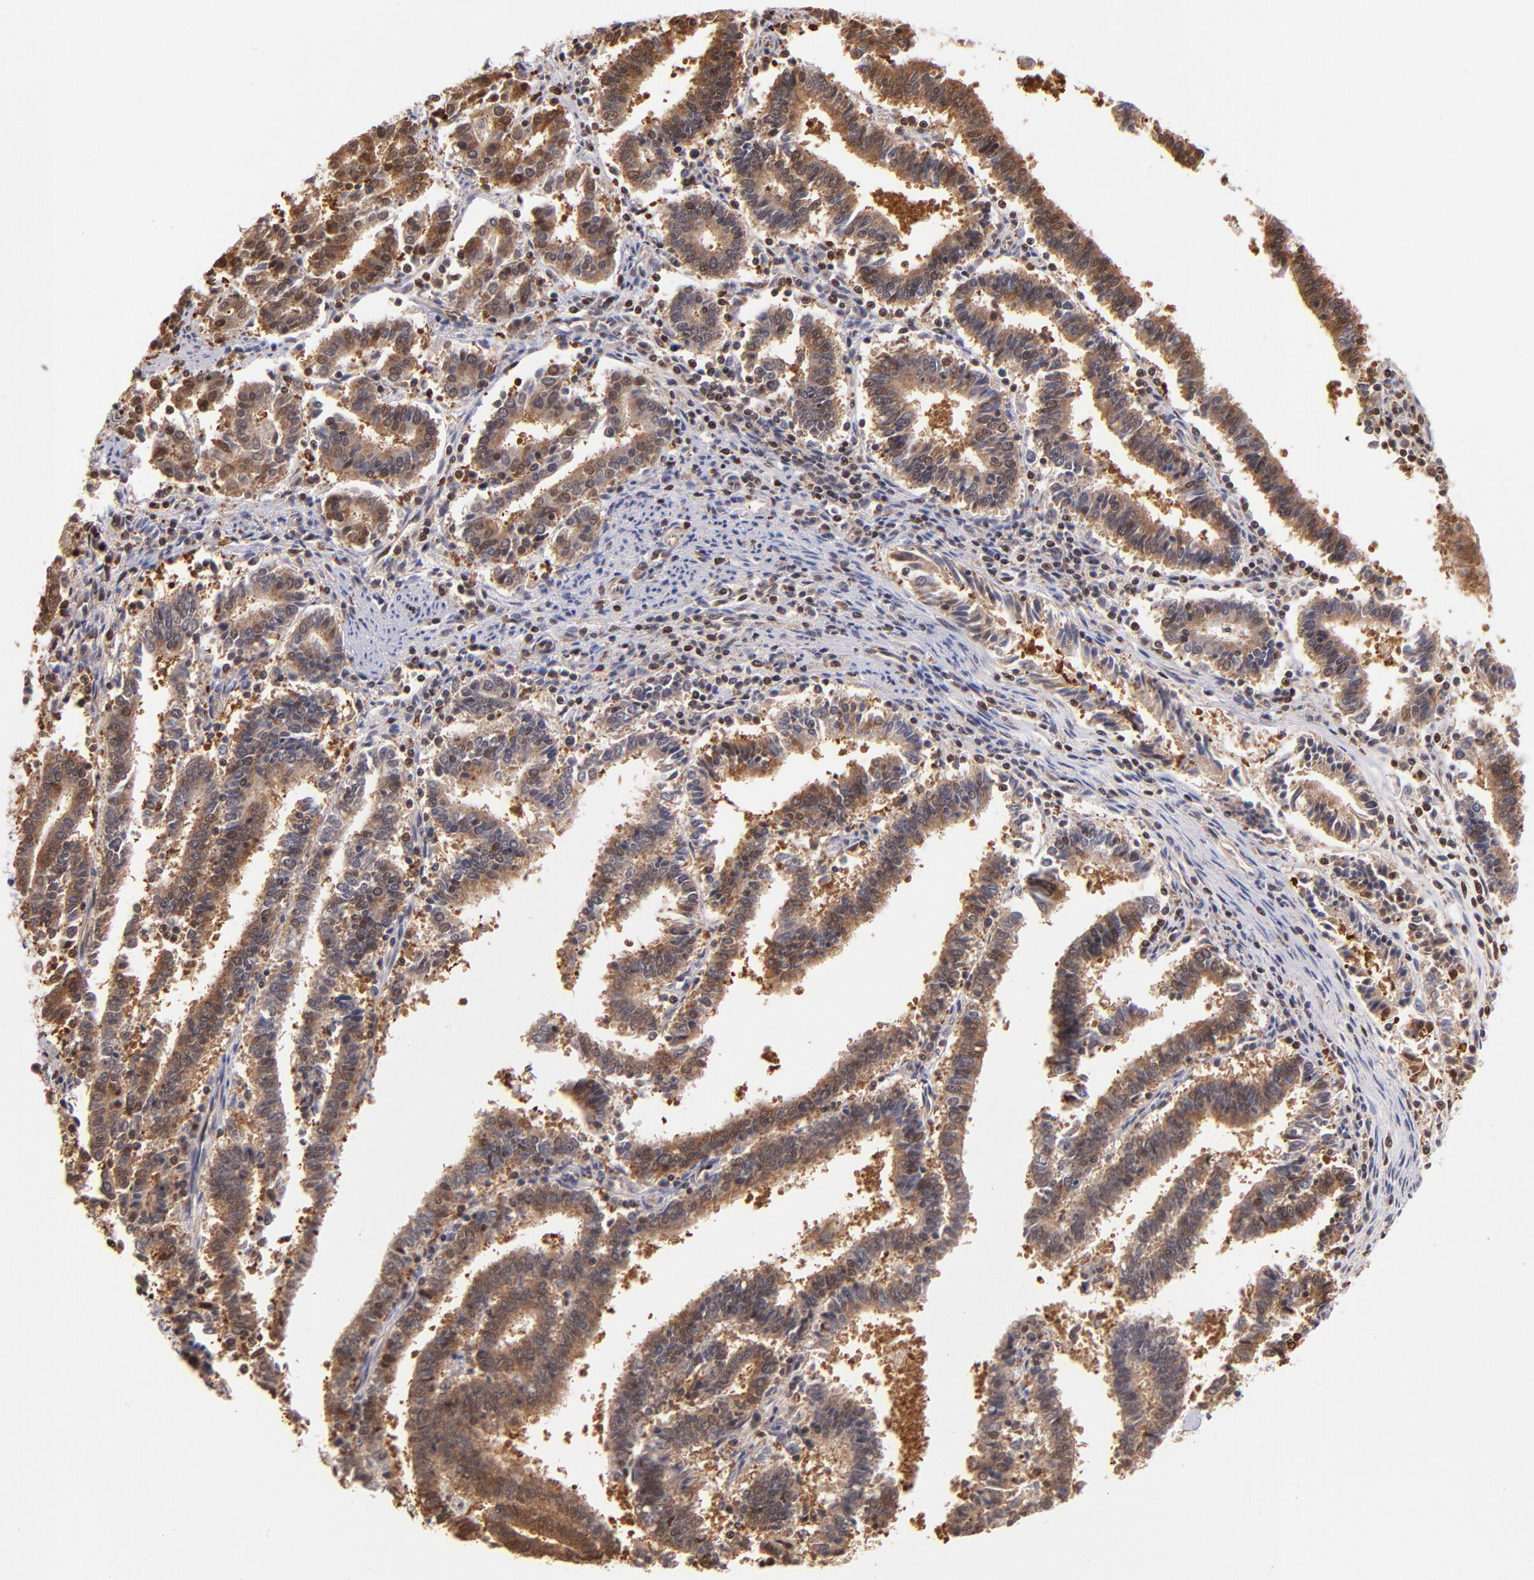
{"staining": {"intensity": "moderate", "quantity": ">75%", "location": "cytoplasmic/membranous,nuclear"}, "tissue": "endometrial cancer", "cell_type": "Tumor cells", "image_type": "cancer", "snomed": [{"axis": "morphology", "description": "Adenocarcinoma, NOS"}, {"axis": "topography", "description": "Uterus"}], "caption": "Brown immunohistochemical staining in endometrial adenocarcinoma reveals moderate cytoplasmic/membranous and nuclear expression in approximately >75% of tumor cells.", "gene": "YWHAB", "patient": {"sex": "female", "age": 83}}